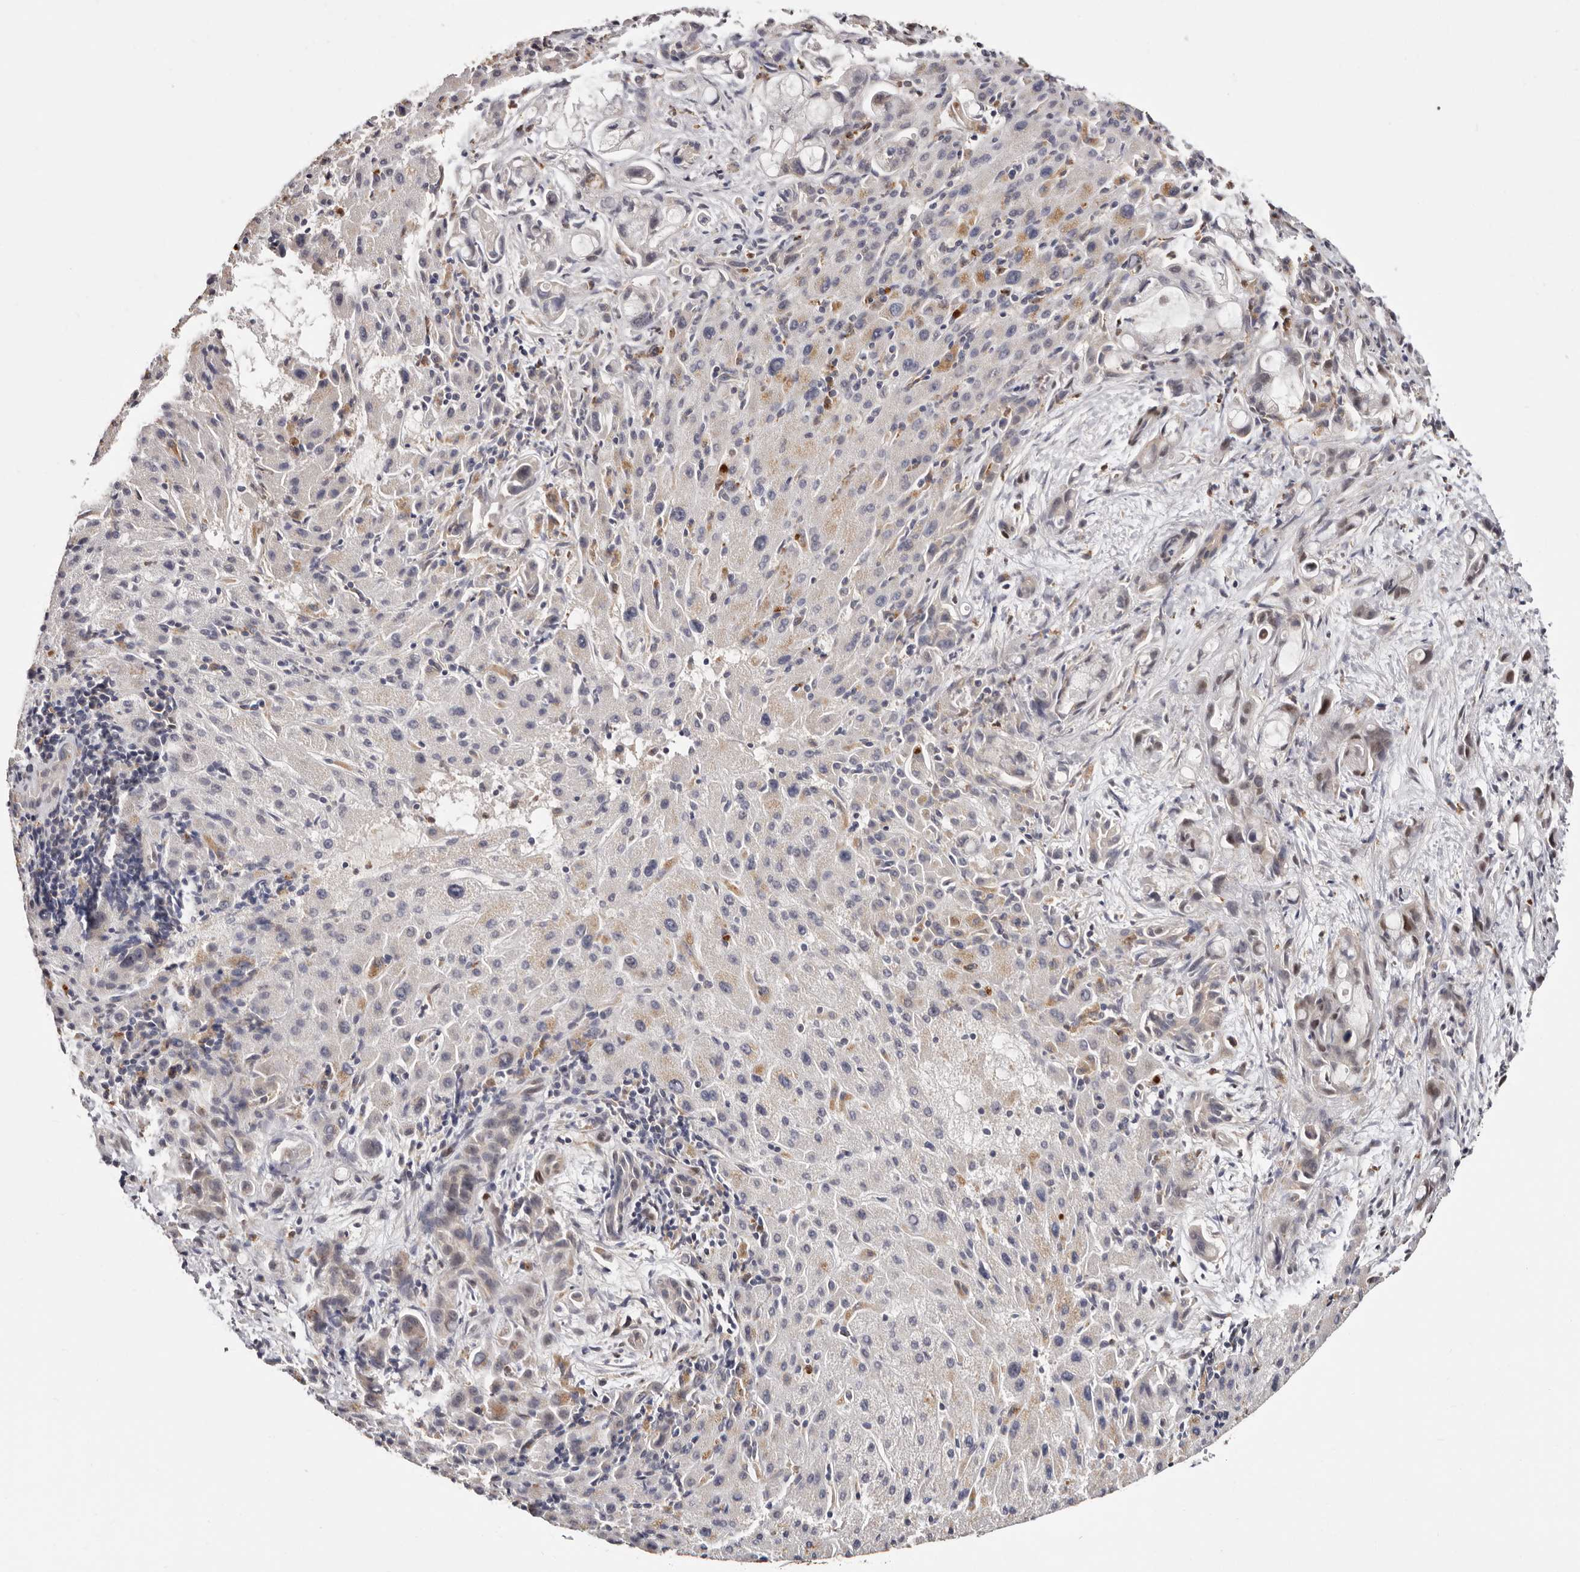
{"staining": {"intensity": "weak", "quantity": "<25%", "location": "nuclear"}, "tissue": "liver cancer", "cell_type": "Tumor cells", "image_type": "cancer", "snomed": [{"axis": "morphology", "description": "Cholangiocarcinoma"}, {"axis": "topography", "description": "Liver"}], "caption": "Immunohistochemical staining of human liver cholangiocarcinoma exhibits no significant staining in tumor cells.", "gene": "SMAD7", "patient": {"sex": "female", "age": 72}}